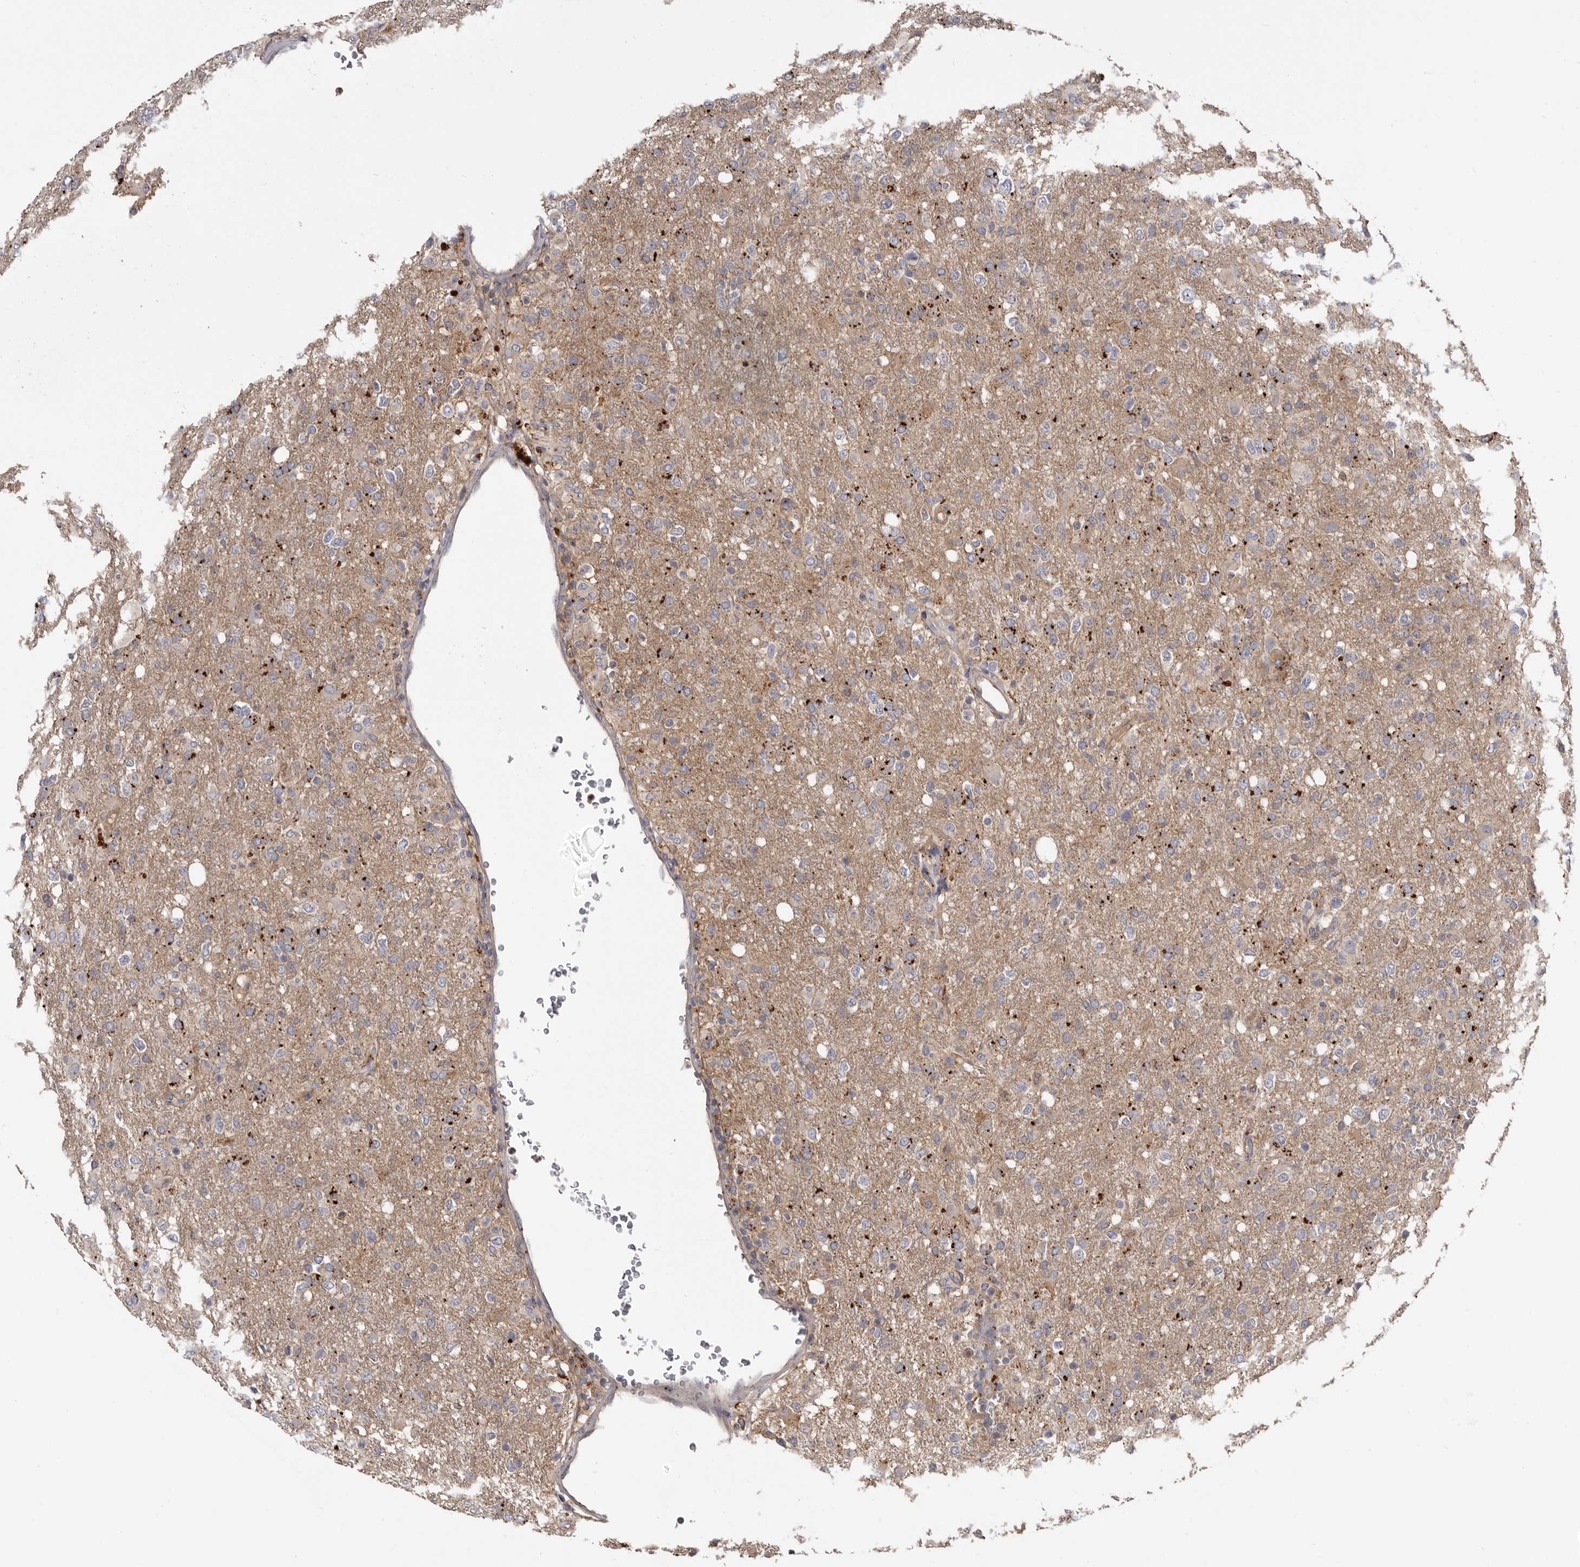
{"staining": {"intensity": "negative", "quantity": "none", "location": "none"}, "tissue": "glioma", "cell_type": "Tumor cells", "image_type": "cancer", "snomed": [{"axis": "morphology", "description": "Glioma, malignant, High grade"}, {"axis": "topography", "description": "Brain"}], "caption": "The immunohistochemistry (IHC) image has no significant expression in tumor cells of malignant glioma (high-grade) tissue.", "gene": "INKA2", "patient": {"sex": "female", "age": 57}}